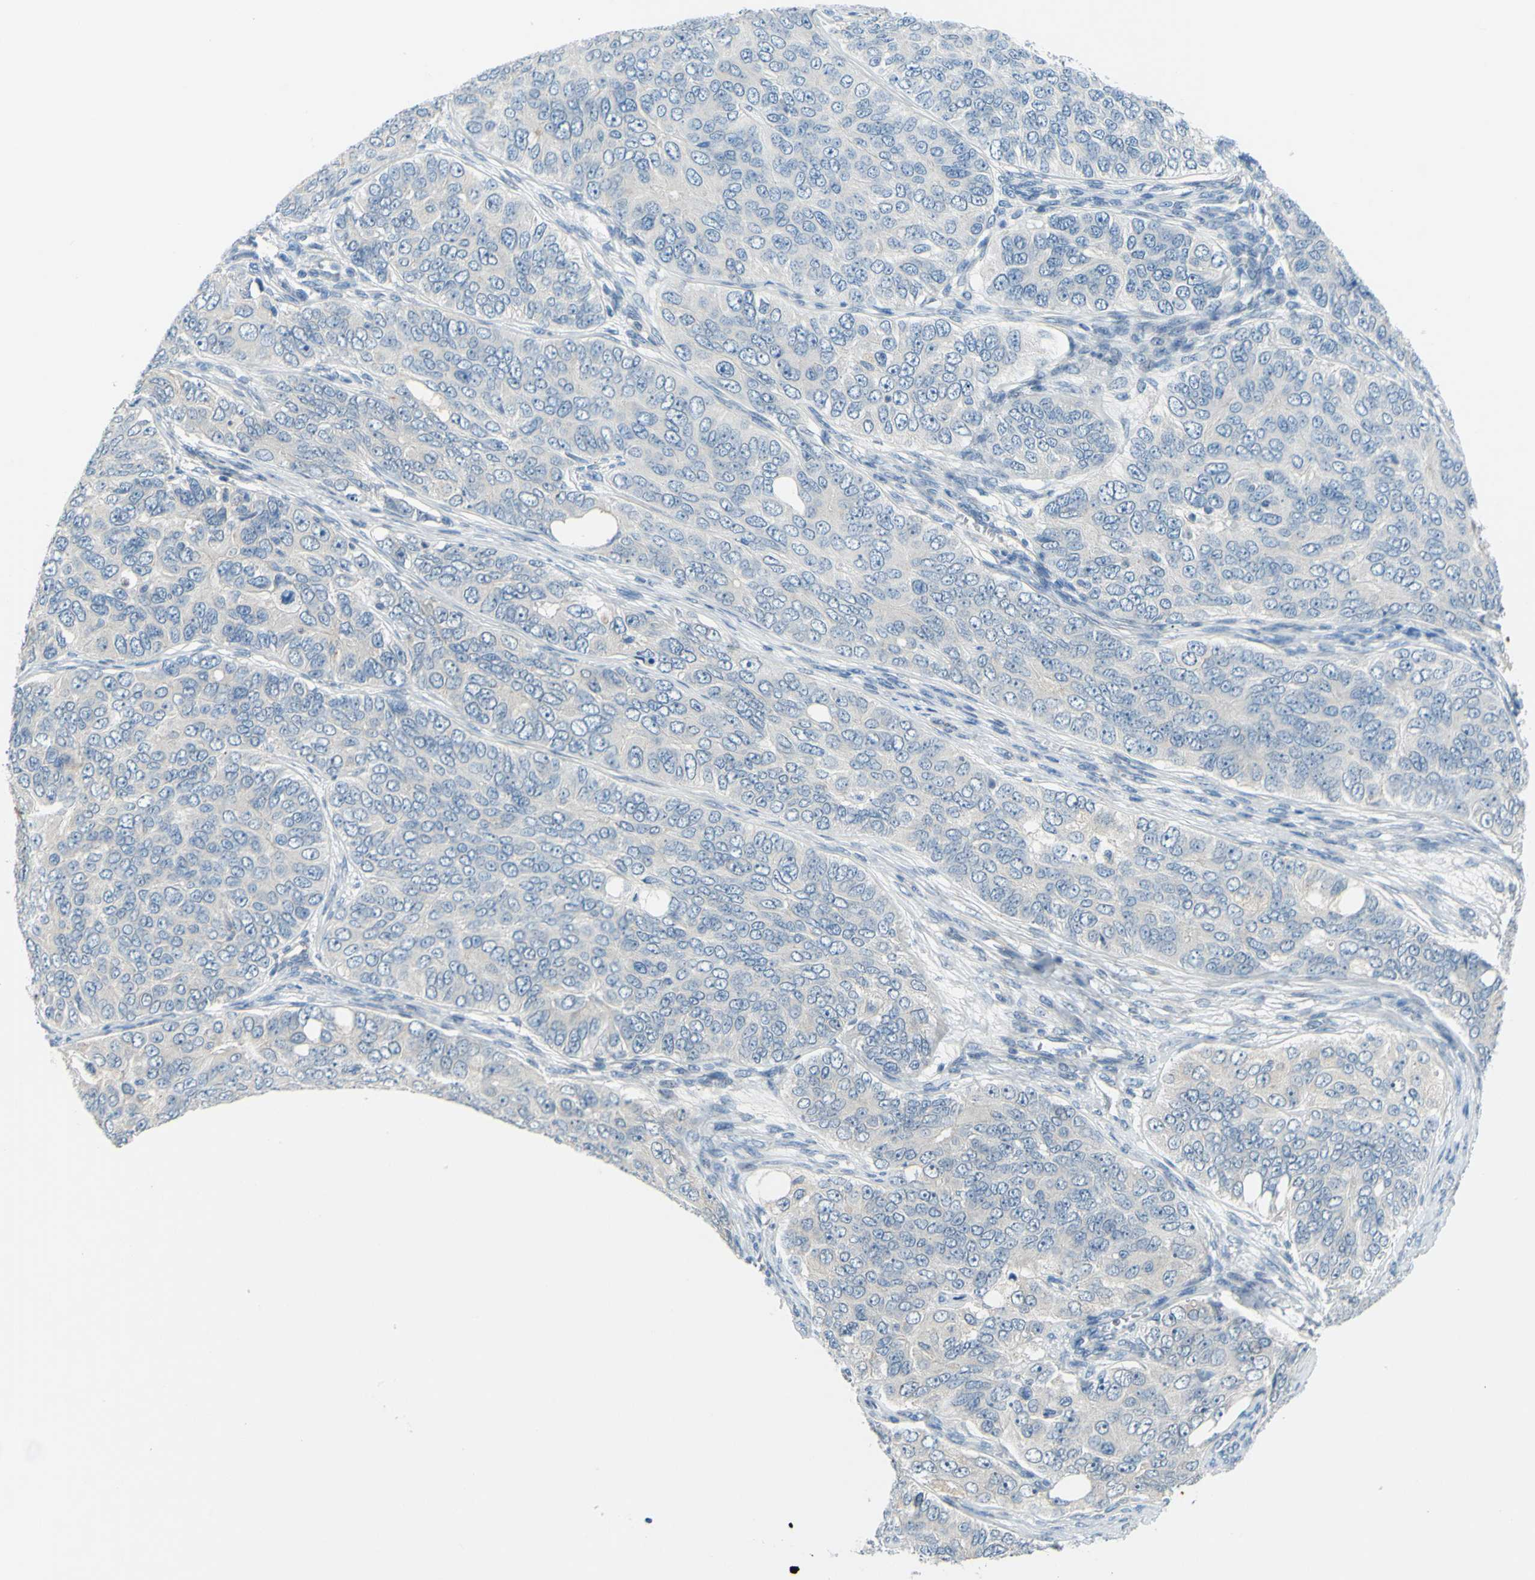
{"staining": {"intensity": "negative", "quantity": "none", "location": "none"}, "tissue": "ovarian cancer", "cell_type": "Tumor cells", "image_type": "cancer", "snomed": [{"axis": "morphology", "description": "Carcinoma, endometroid"}, {"axis": "topography", "description": "Ovary"}], "caption": "Tumor cells are negative for brown protein staining in endometroid carcinoma (ovarian). (DAB IHC with hematoxylin counter stain).", "gene": "ARHGAP1", "patient": {"sex": "female", "age": 51}}